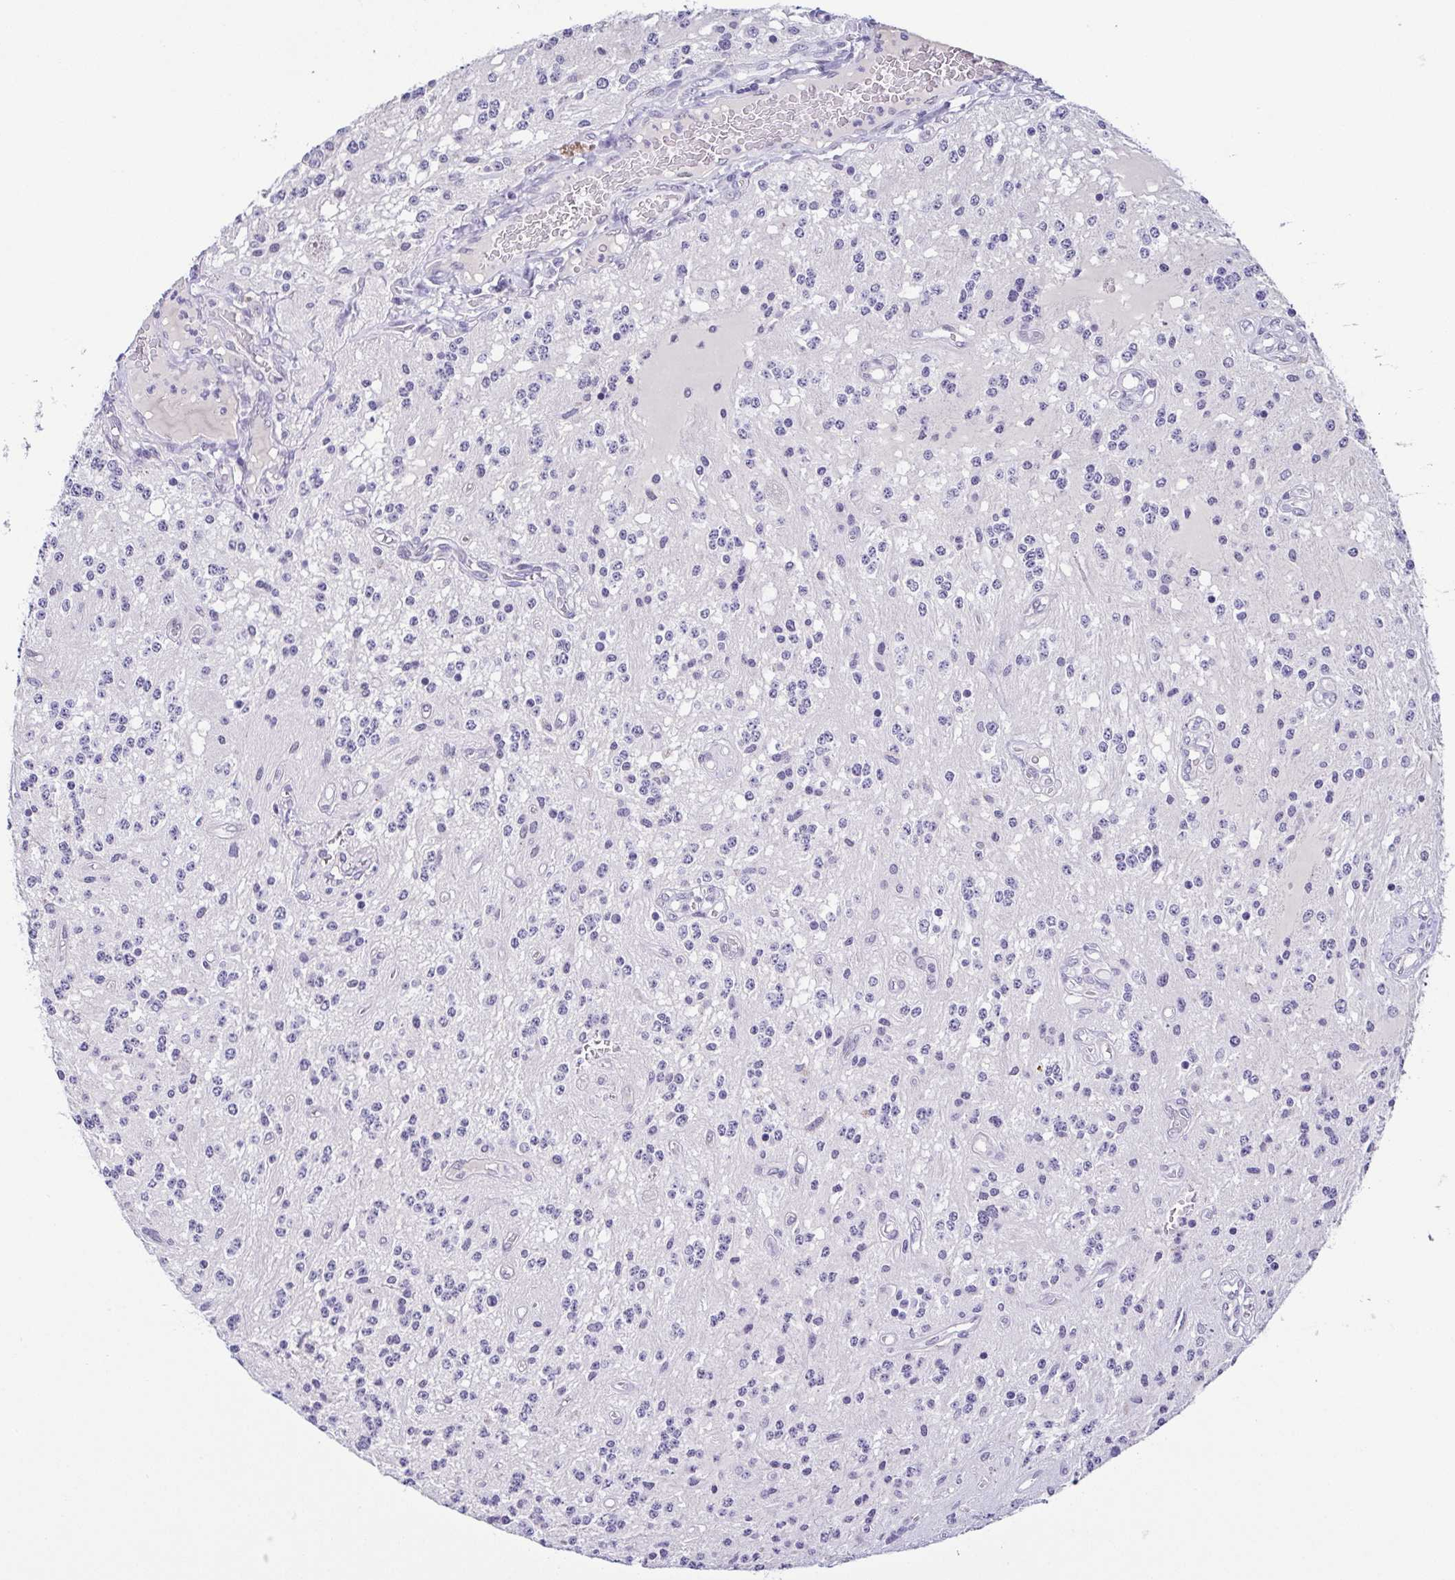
{"staining": {"intensity": "negative", "quantity": "none", "location": "none"}, "tissue": "glioma", "cell_type": "Tumor cells", "image_type": "cancer", "snomed": [{"axis": "morphology", "description": "Glioma, malignant, Low grade"}, {"axis": "topography", "description": "Cerebellum"}], "caption": "The IHC image has no significant positivity in tumor cells of glioma tissue.", "gene": "TCF3", "patient": {"sex": "female", "age": 14}}